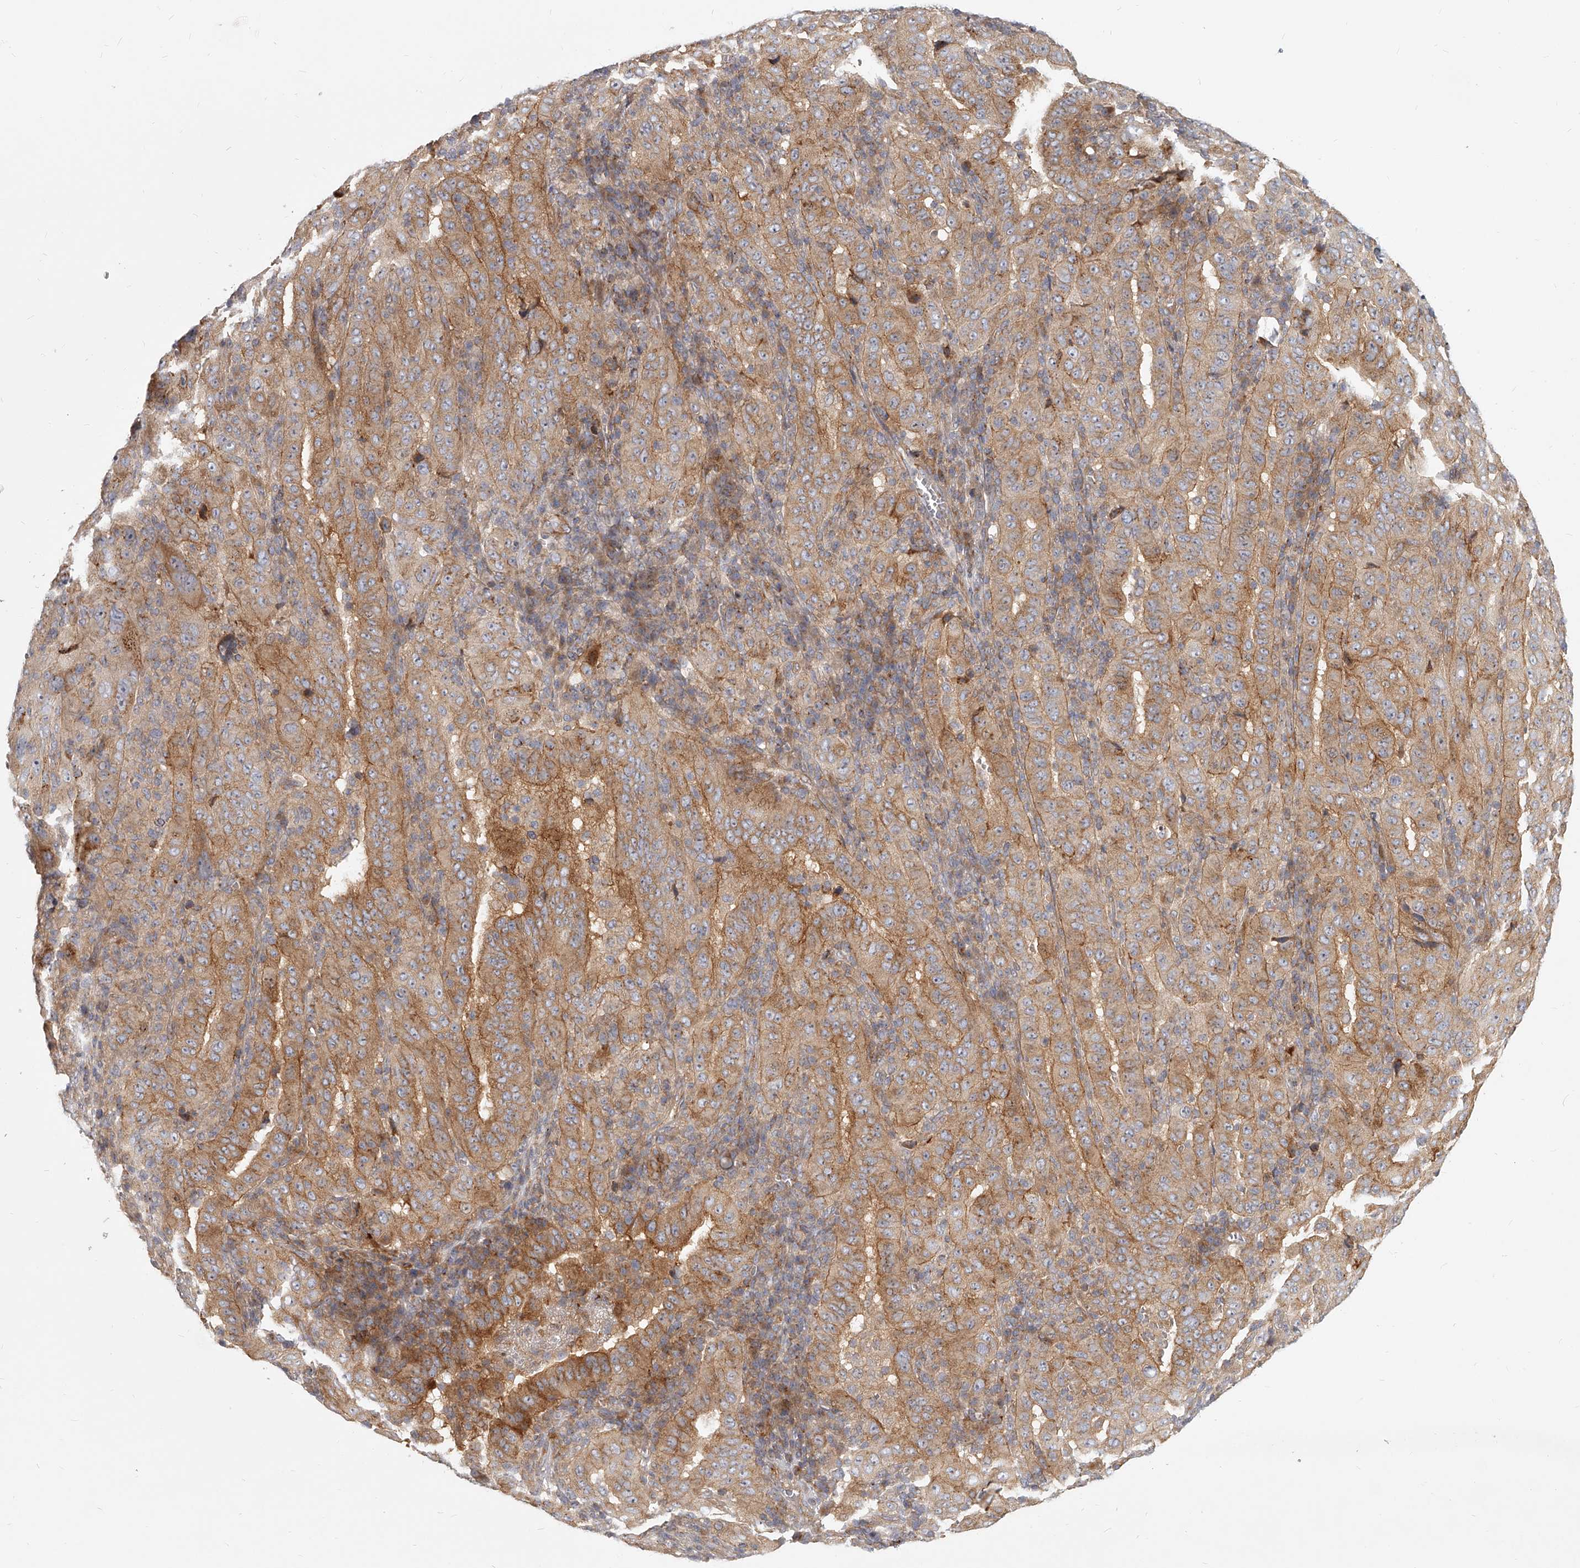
{"staining": {"intensity": "moderate", "quantity": ">75%", "location": "cytoplasmic/membranous"}, "tissue": "pancreatic cancer", "cell_type": "Tumor cells", "image_type": "cancer", "snomed": [{"axis": "morphology", "description": "Adenocarcinoma, NOS"}, {"axis": "topography", "description": "Pancreas"}], "caption": "Human pancreatic cancer (adenocarcinoma) stained with a brown dye exhibits moderate cytoplasmic/membranous positive positivity in about >75% of tumor cells.", "gene": "SLC37A1", "patient": {"sex": "male", "age": 63}}